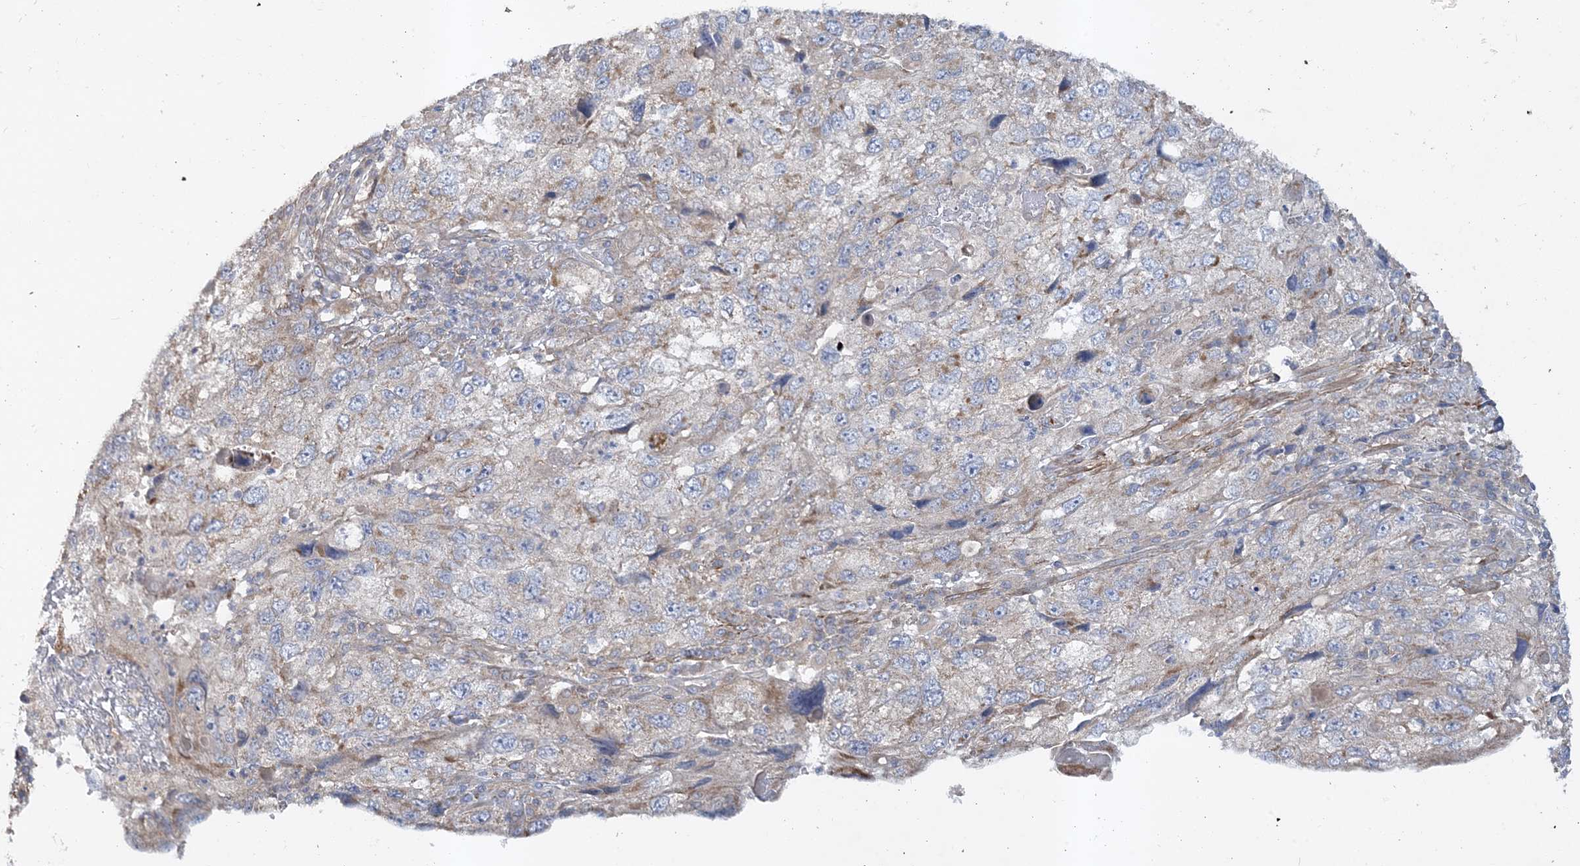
{"staining": {"intensity": "weak", "quantity": "<25%", "location": "cytoplasmic/membranous"}, "tissue": "endometrial cancer", "cell_type": "Tumor cells", "image_type": "cancer", "snomed": [{"axis": "morphology", "description": "Adenocarcinoma, NOS"}, {"axis": "topography", "description": "Endometrium"}], "caption": "This is an immunohistochemistry photomicrograph of human endometrial cancer. There is no positivity in tumor cells.", "gene": "LEXM", "patient": {"sex": "female", "age": 49}}